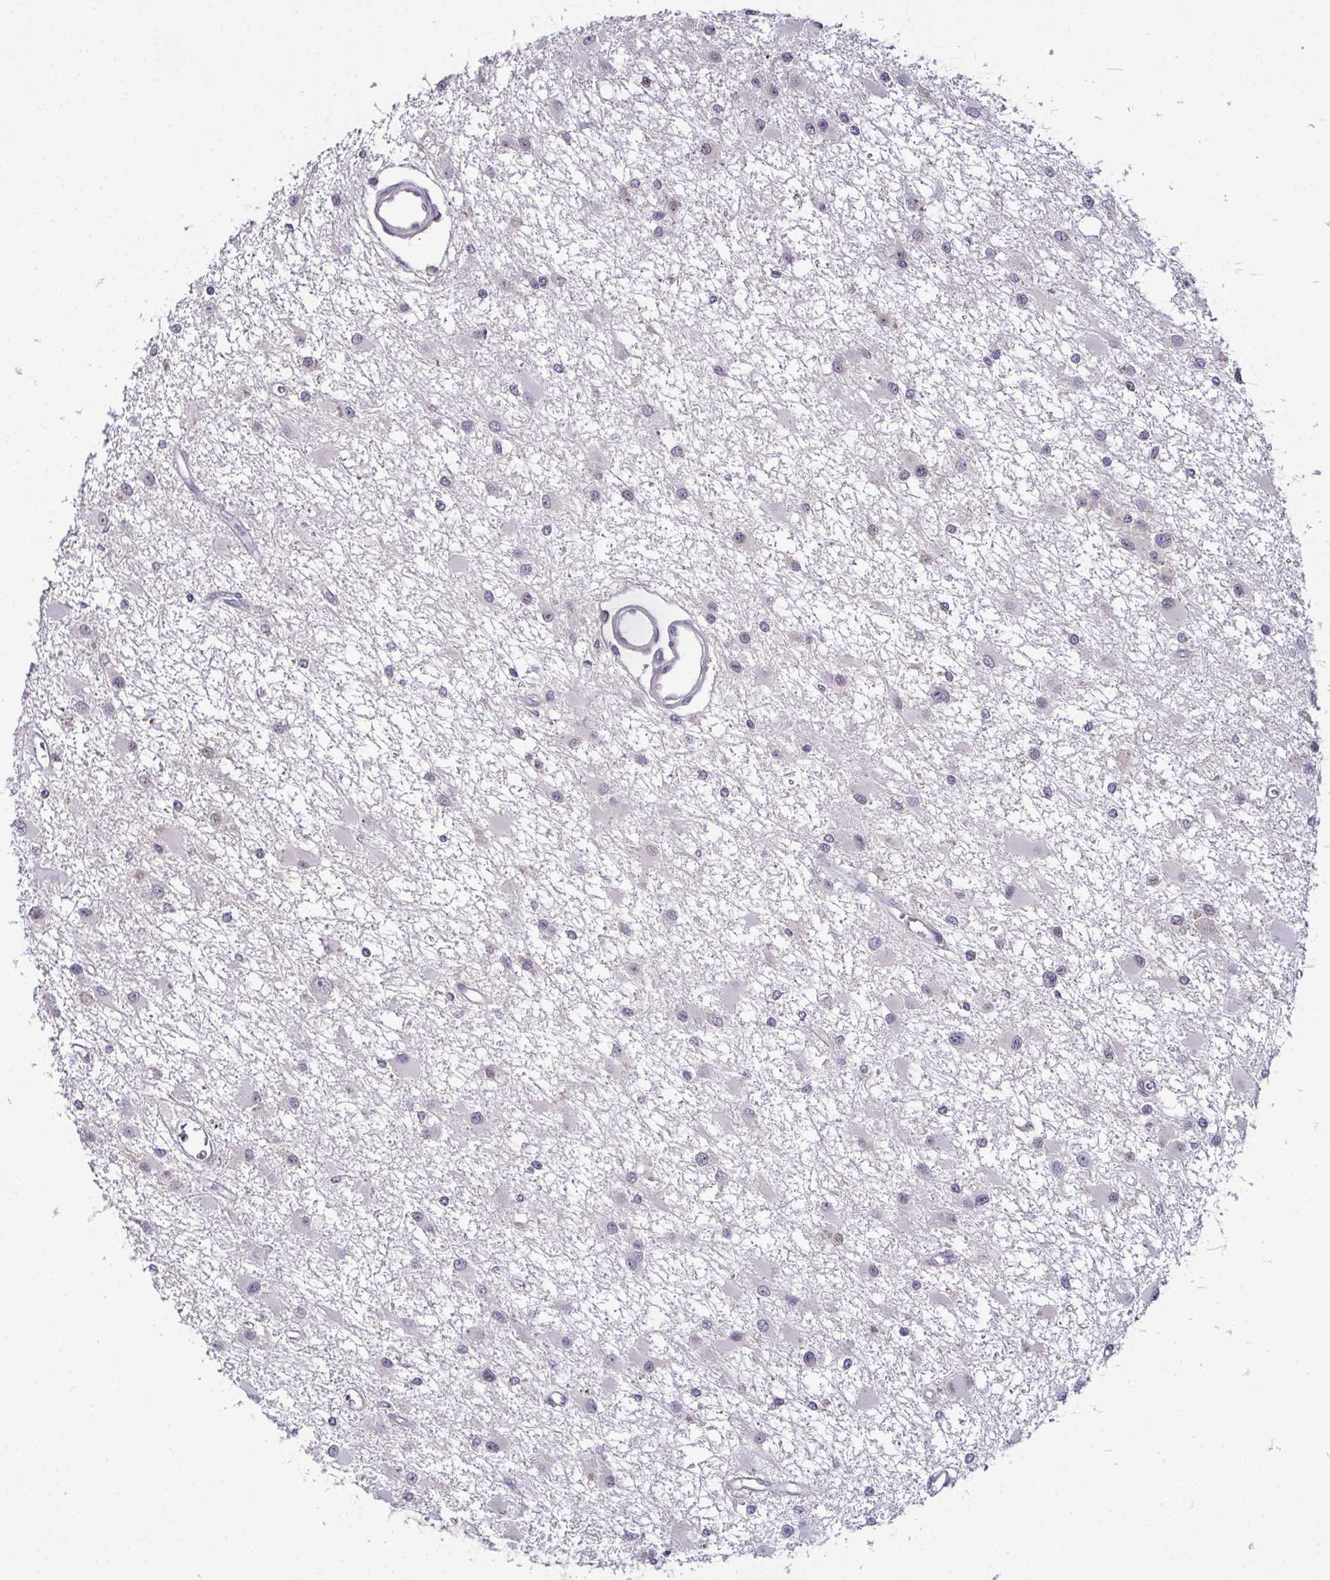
{"staining": {"intensity": "negative", "quantity": "none", "location": "none"}, "tissue": "glioma", "cell_type": "Tumor cells", "image_type": "cancer", "snomed": [{"axis": "morphology", "description": "Glioma, malignant, High grade"}, {"axis": "topography", "description": "Brain"}], "caption": "Human high-grade glioma (malignant) stained for a protein using immunohistochemistry reveals no staining in tumor cells.", "gene": "DNAJB1", "patient": {"sex": "male", "age": 54}}